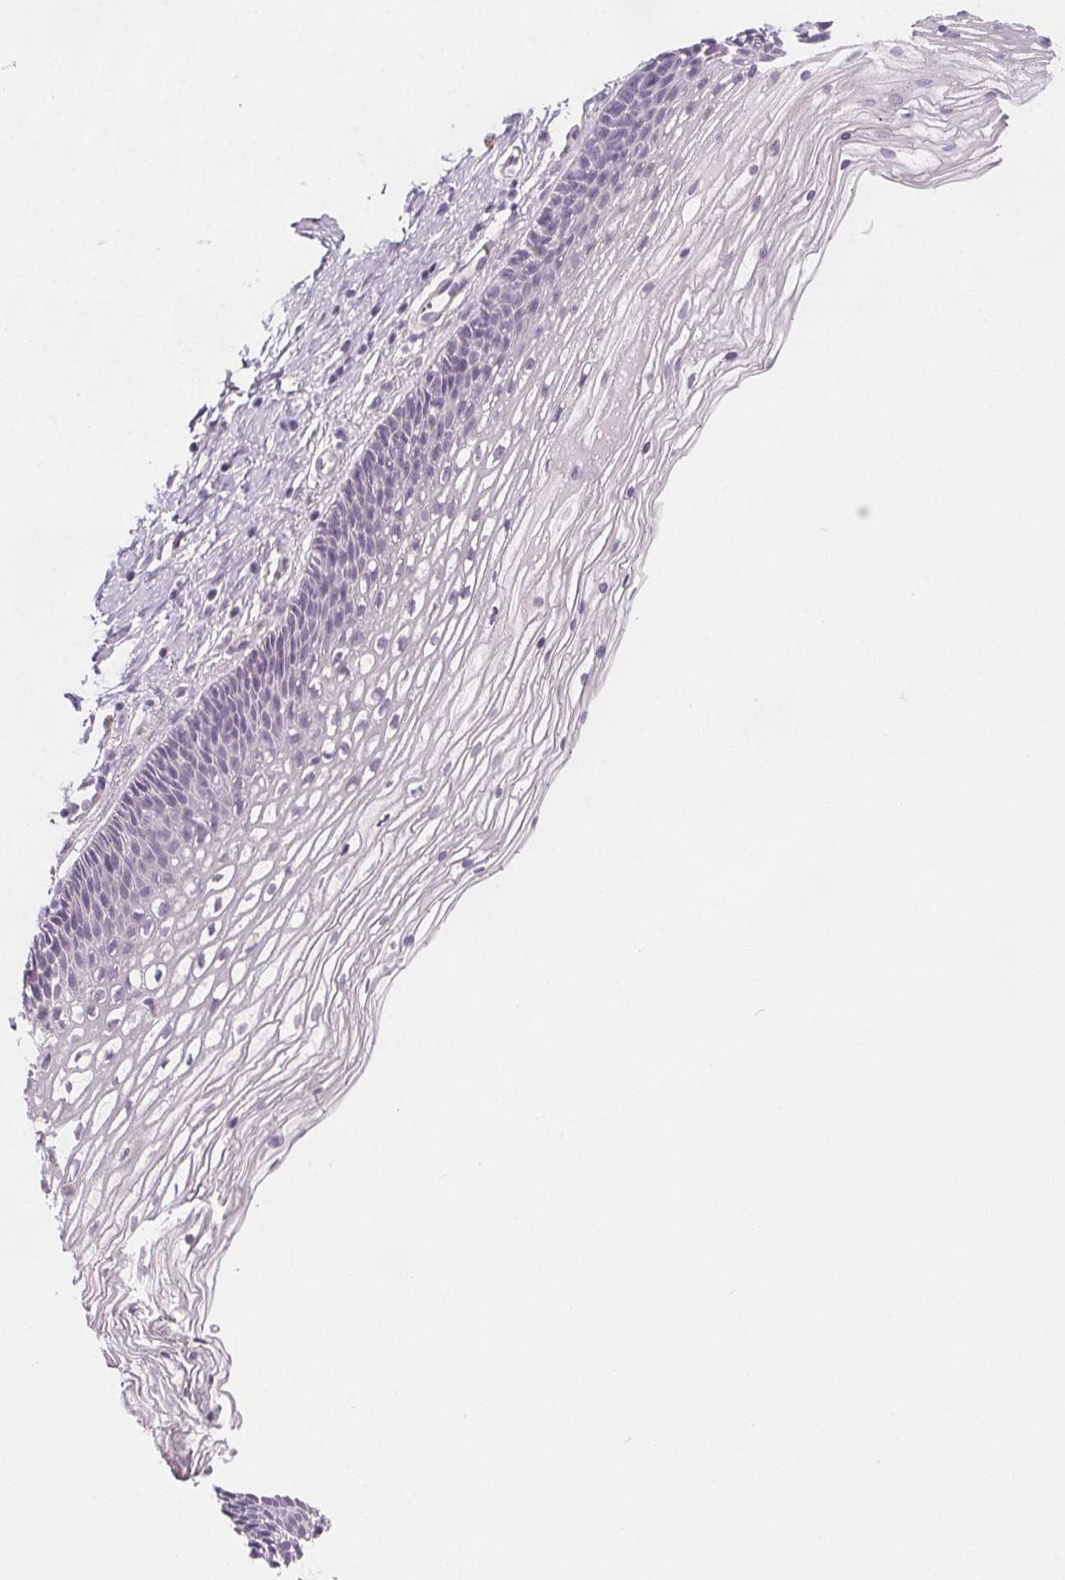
{"staining": {"intensity": "negative", "quantity": "none", "location": "none"}, "tissue": "cervix", "cell_type": "Glandular cells", "image_type": "normal", "snomed": [{"axis": "morphology", "description": "Normal tissue, NOS"}, {"axis": "topography", "description": "Cervix"}], "caption": "Unremarkable cervix was stained to show a protein in brown. There is no significant staining in glandular cells. The staining was performed using DAB to visualize the protein expression in brown, while the nuclei were stained in blue with hematoxylin (Magnification: 20x).", "gene": "IL17C", "patient": {"sex": "female", "age": 34}}